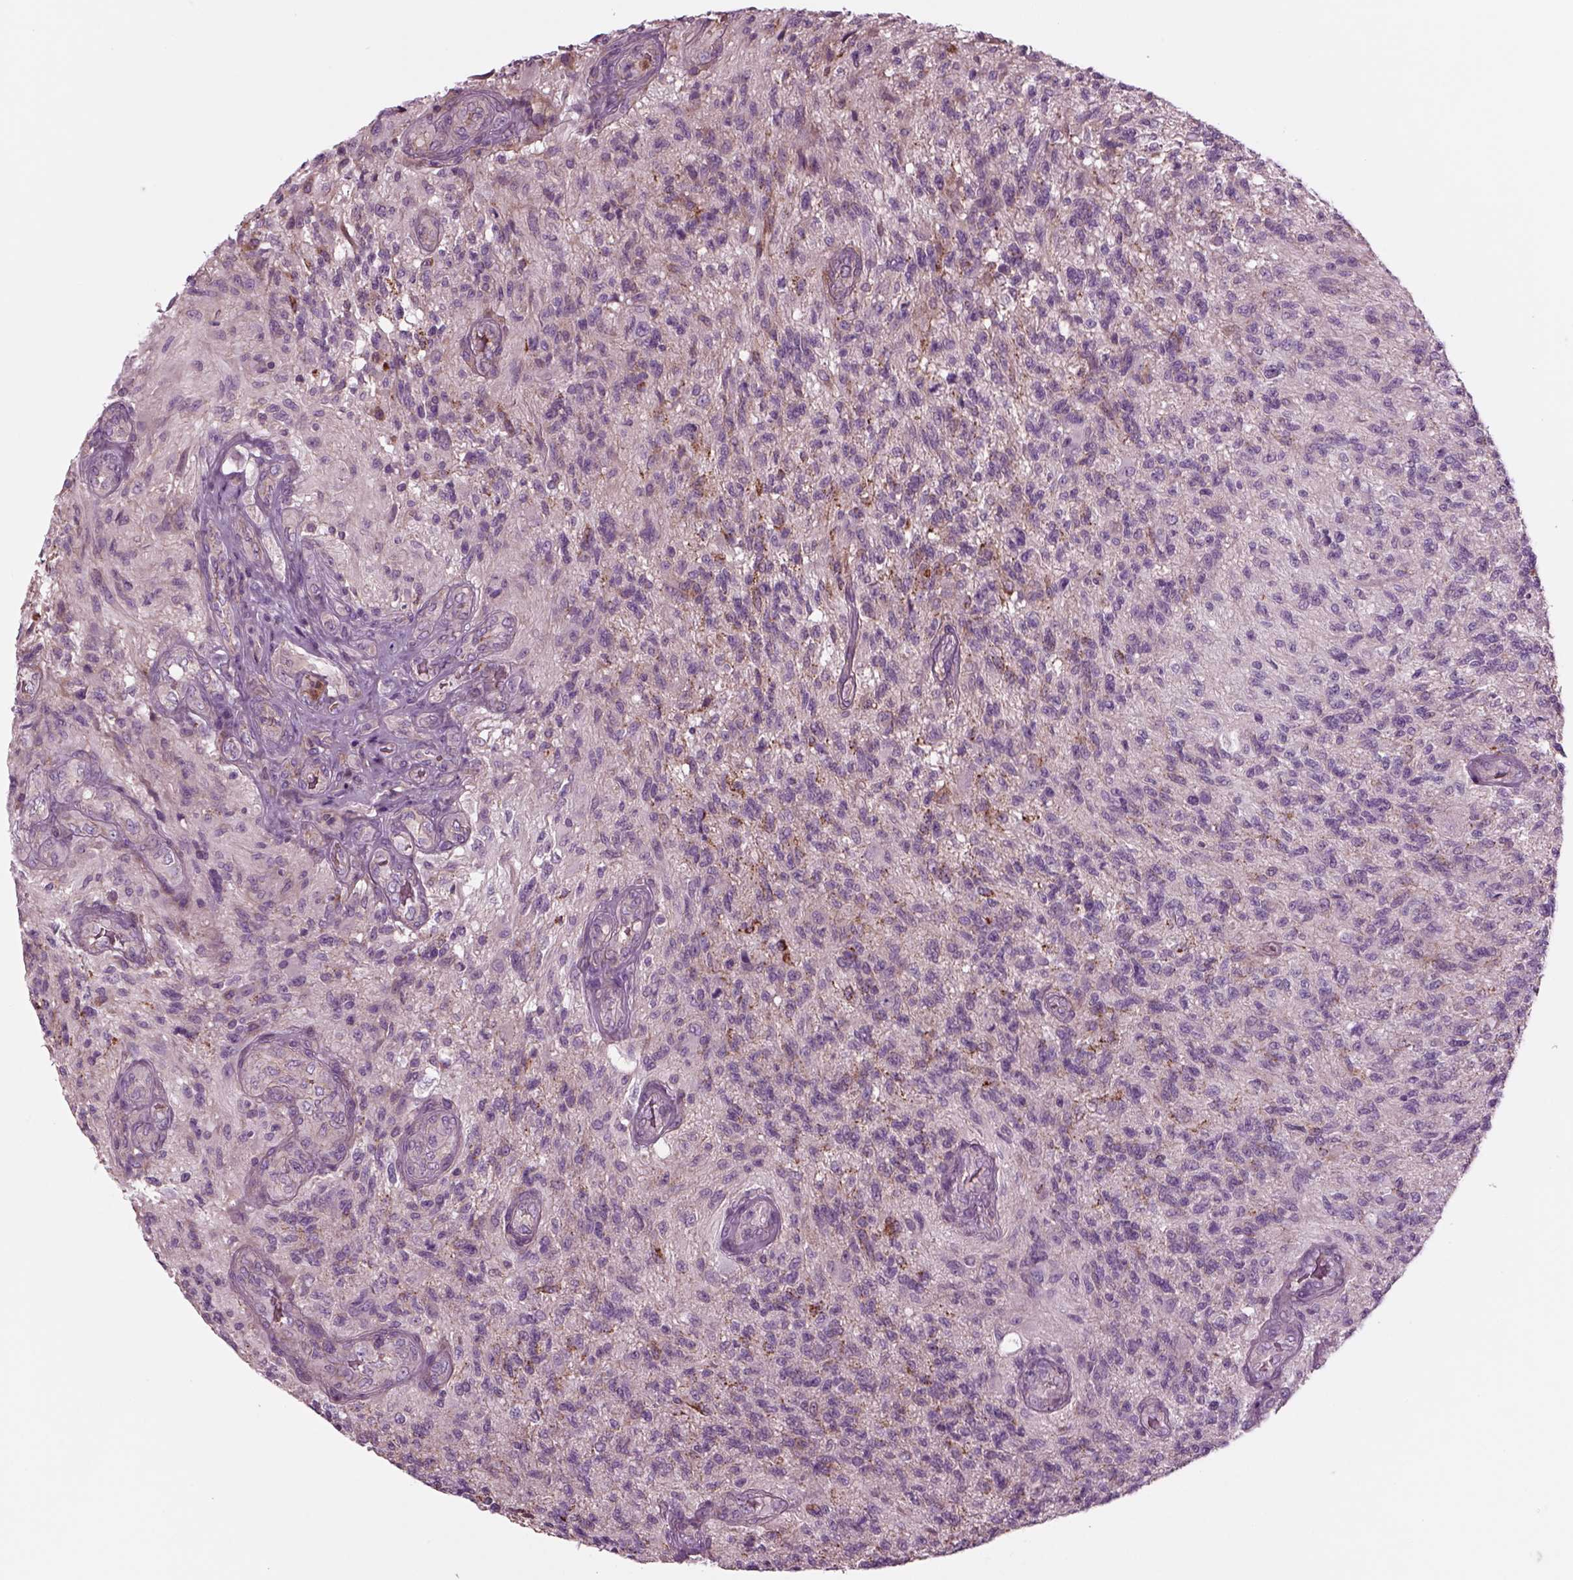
{"staining": {"intensity": "negative", "quantity": "none", "location": "none"}, "tissue": "glioma", "cell_type": "Tumor cells", "image_type": "cancer", "snomed": [{"axis": "morphology", "description": "Glioma, malignant, High grade"}, {"axis": "topography", "description": "Brain"}], "caption": "This is a histopathology image of immunohistochemistry (IHC) staining of glioma, which shows no positivity in tumor cells. The staining was performed using DAB (3,3'-diaminobenzidine) to visualize the protein expression in brown, while the nuclei were stained in blue with hematoxylin (Magnification: 20x).", "gene": "SLC2A3", "patient": {"sex": "male", "age": 56}}